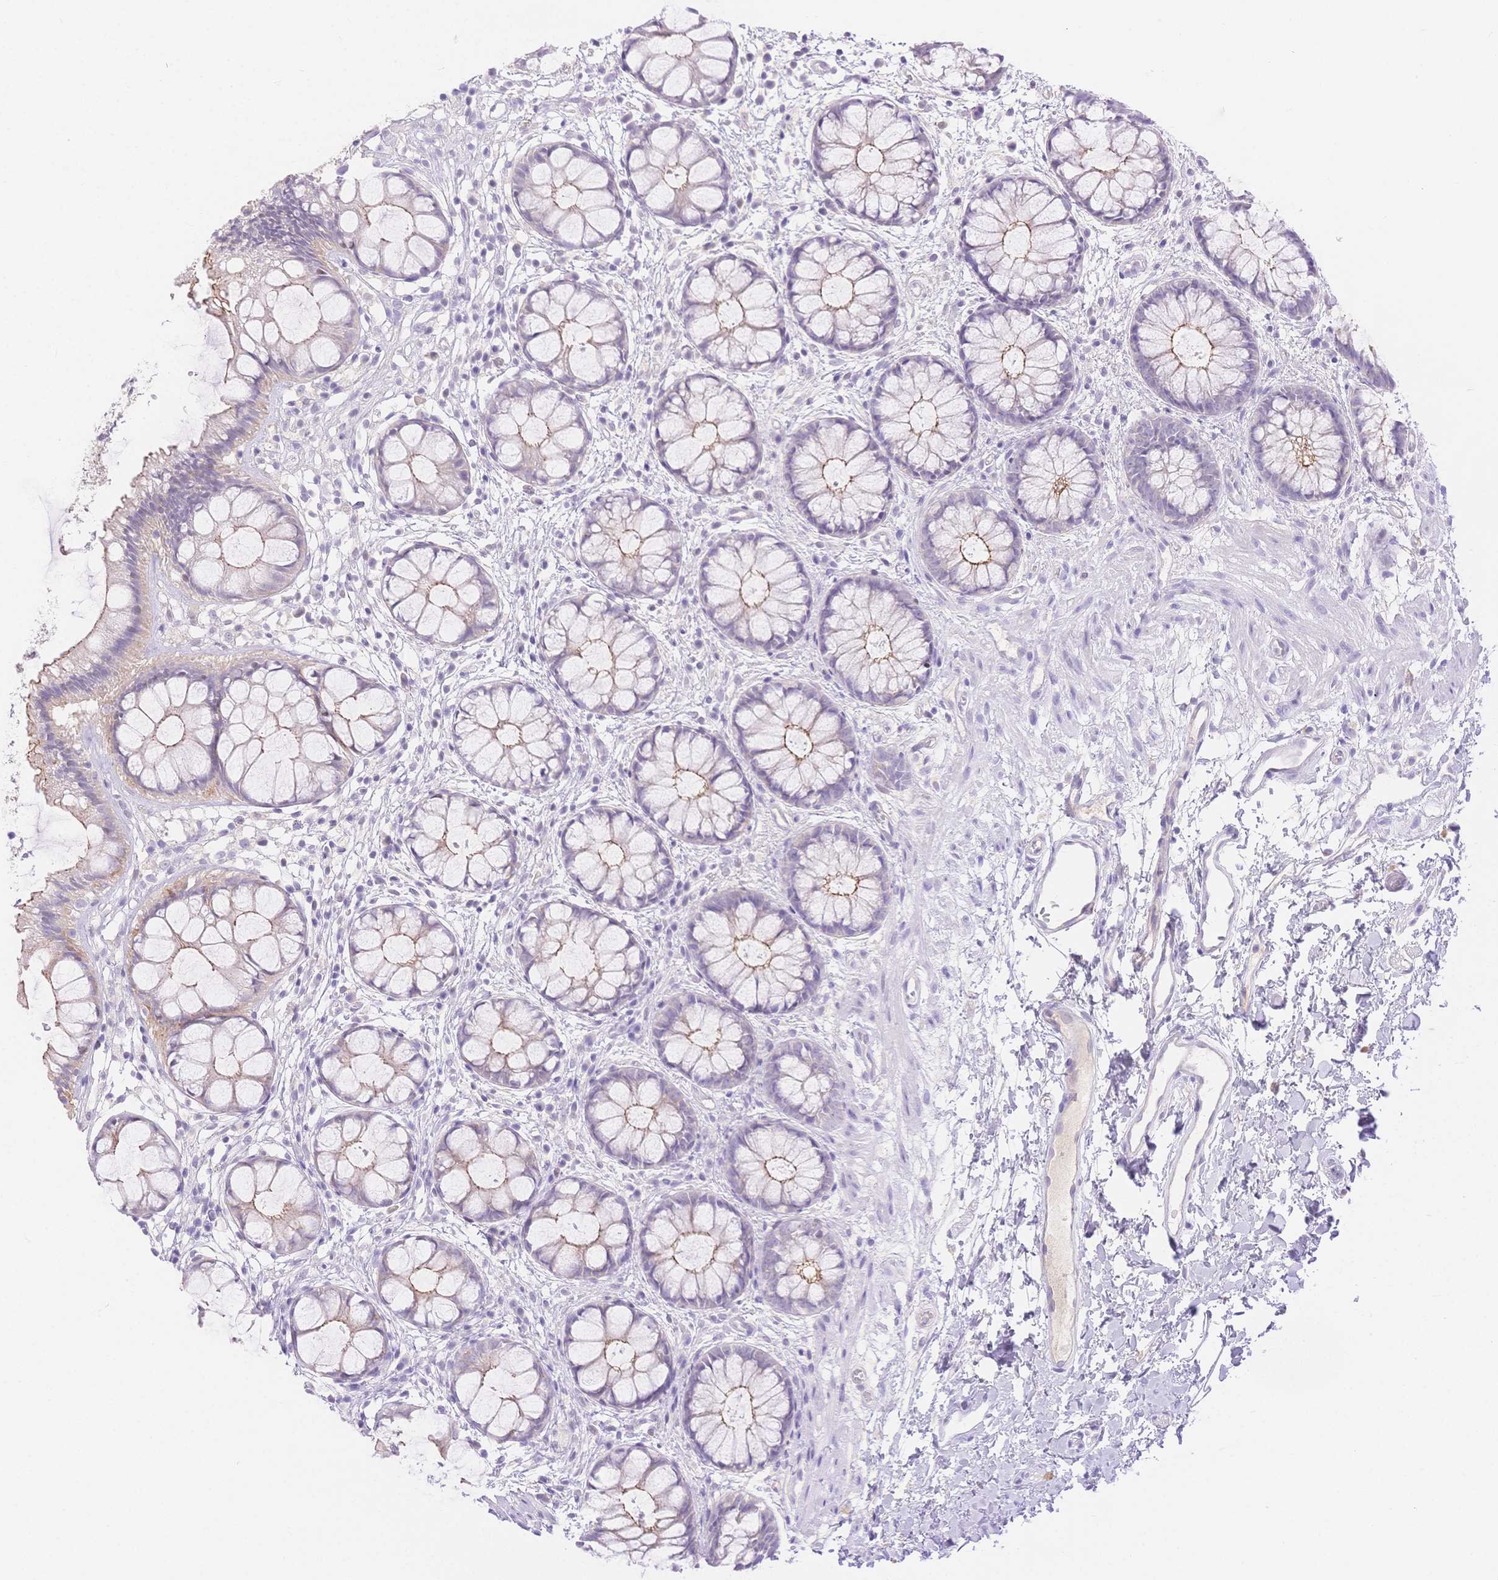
{"staining": {"intensity": "moderate", "quantity": ">75%", "location": "cytoplasmic/membranous"}, "tissue": "rectum", "cell_type": "Glandular cells", "image_type": "normal", "snomed": [{"axis": "morphology", "description": "Normal tissue, NOS"}, {"axis": "topography", "description": "Rectum"}], "caption": "Immunohistochemical staining of unremarkable human rectum shows moderate cytoplasmic/membranous protein staining in about >75% of glandular cells. (DAB (3,3'-diaminobenzidine) IHC, brown staining for protein, blue staining for nuclei).", "gene": "WDR54", "patient": {"sex": "female", "age": 62}}